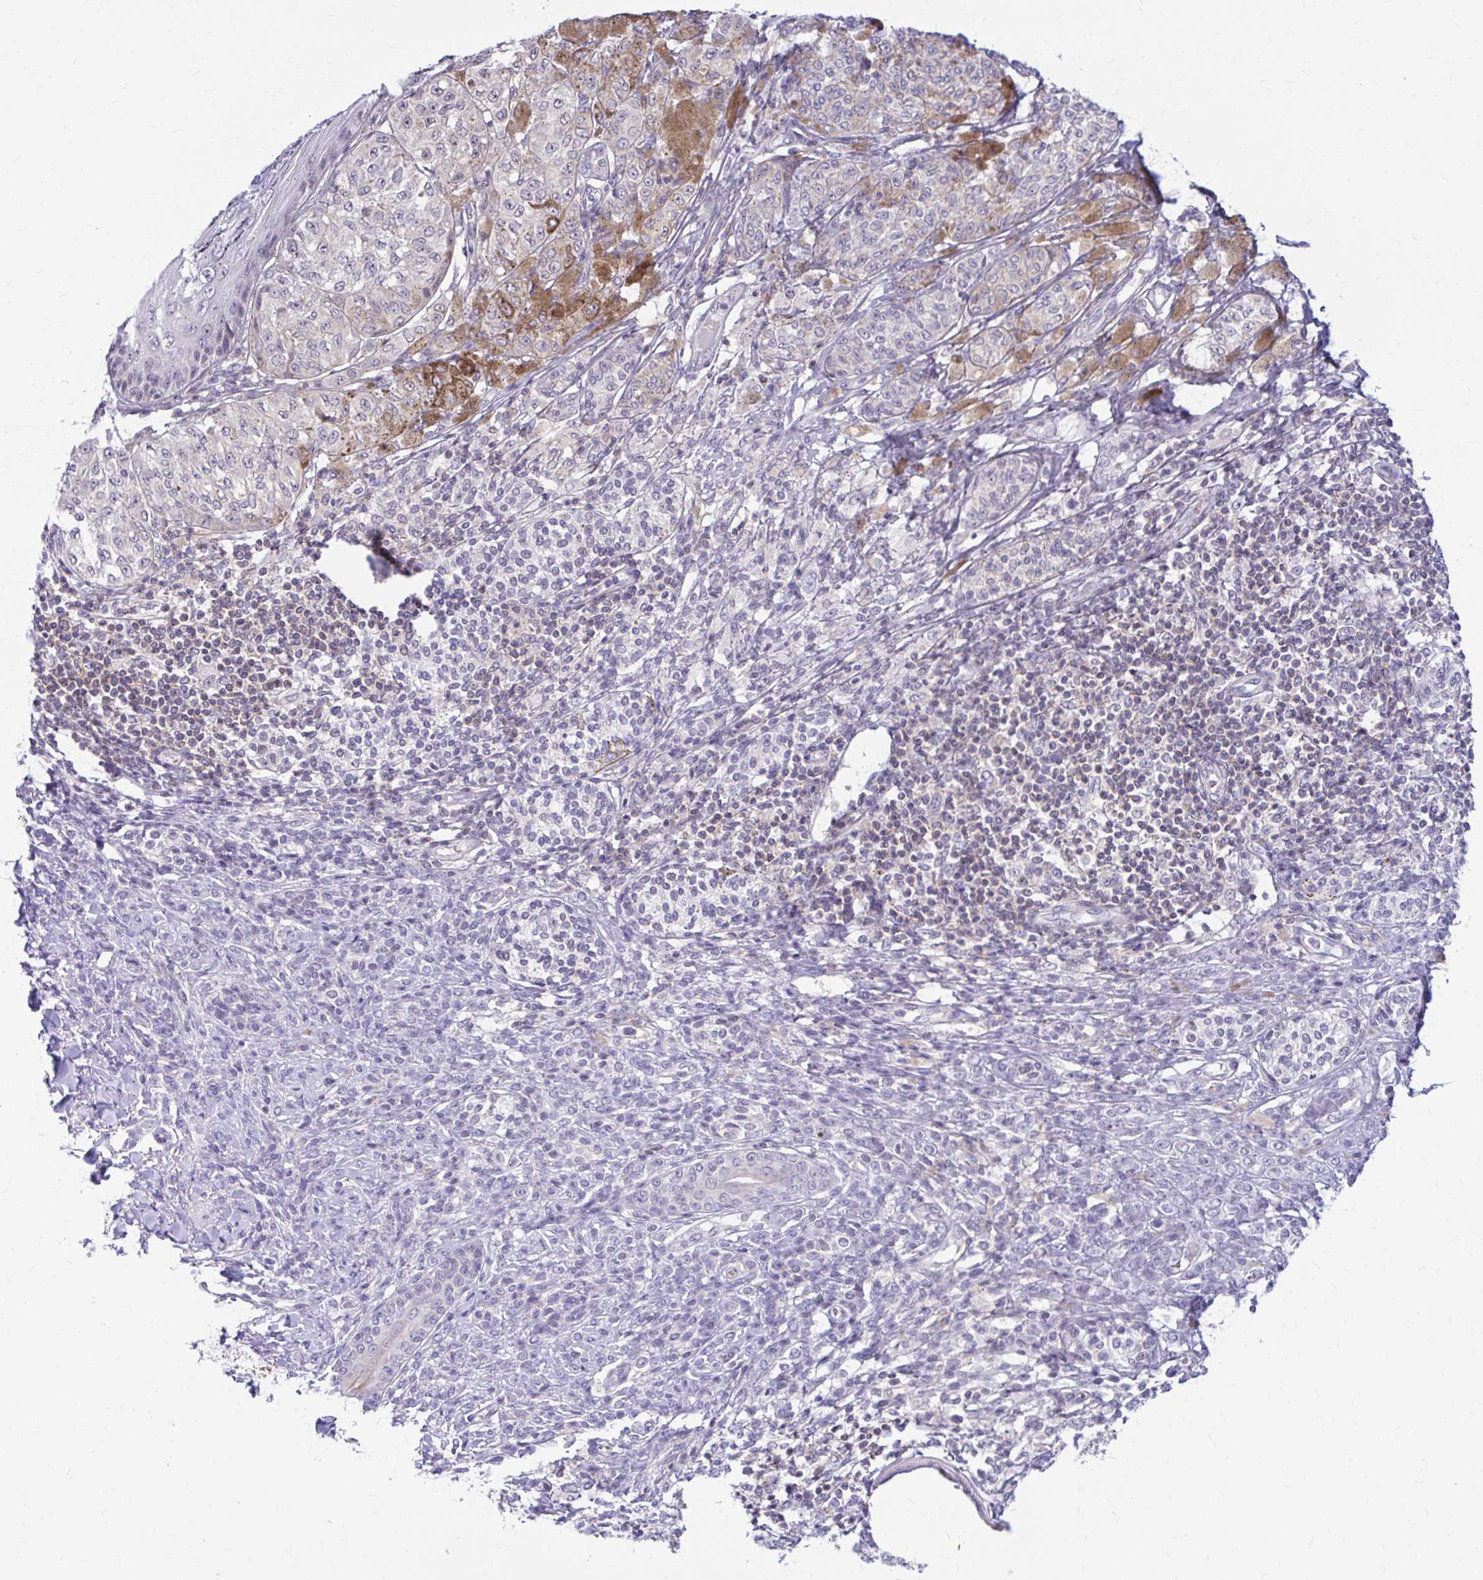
{"staining": {"intensity": "negative", "quantity": "none", "location": "none"}, "tissue": "melanoma", "cell_type": "Tumor cells", "image_type": "cancer", "snomed": [{"axis": "morphology", "description": "Malignant melanoma, NOS"}, {"axis": "topography", "description": "Skin"}], "caption": "DAB (3,3'-diaminobenzidine) immunohistochemical staining of human melanoma demonstrates no significant positivity in tumor cells.", "gene": "RADIL", "patient": {"sex": "male", "age": 42}}